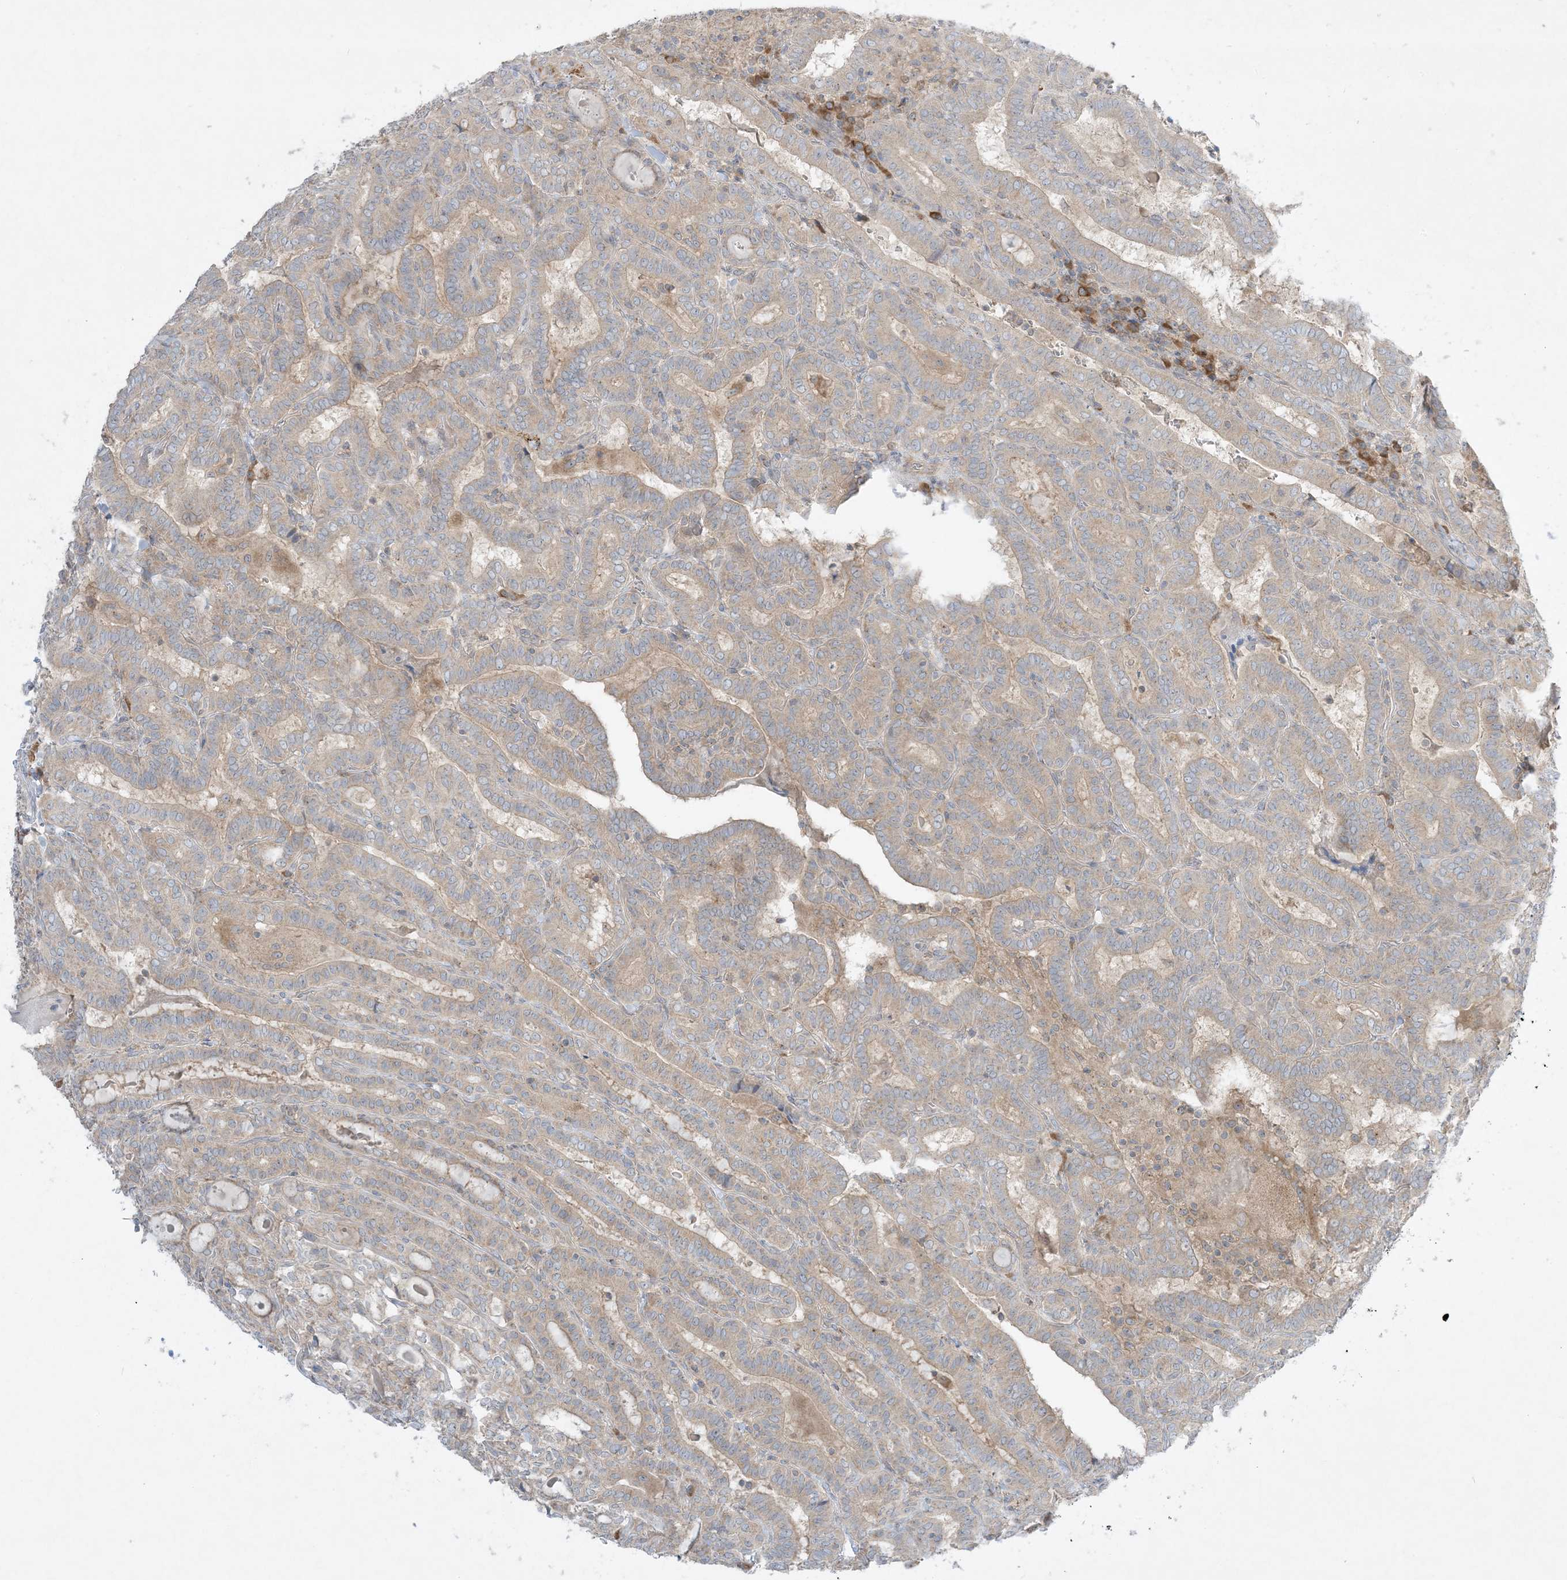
{"staining": {"intensity": "weak", "quantity": "25%-75%", "location": "cytoplasmic/membranous"}, "tissue": "thyroid cancer", "cell_type": "Tumor cells", "image_type": "cancer", "snomed": [{"axis": "morphology", "description": "Papillary adenocarcinoma, NOS"}, {"axis": "topography", "description": "Thyroid gland"}], "caption": "Human thyroid papillary adenocarcinoma stained with a protein marker demonstrates weak staining in tumor cells.", "gene": "RPP40", "patient": {"sex": "female", "age": 72}}